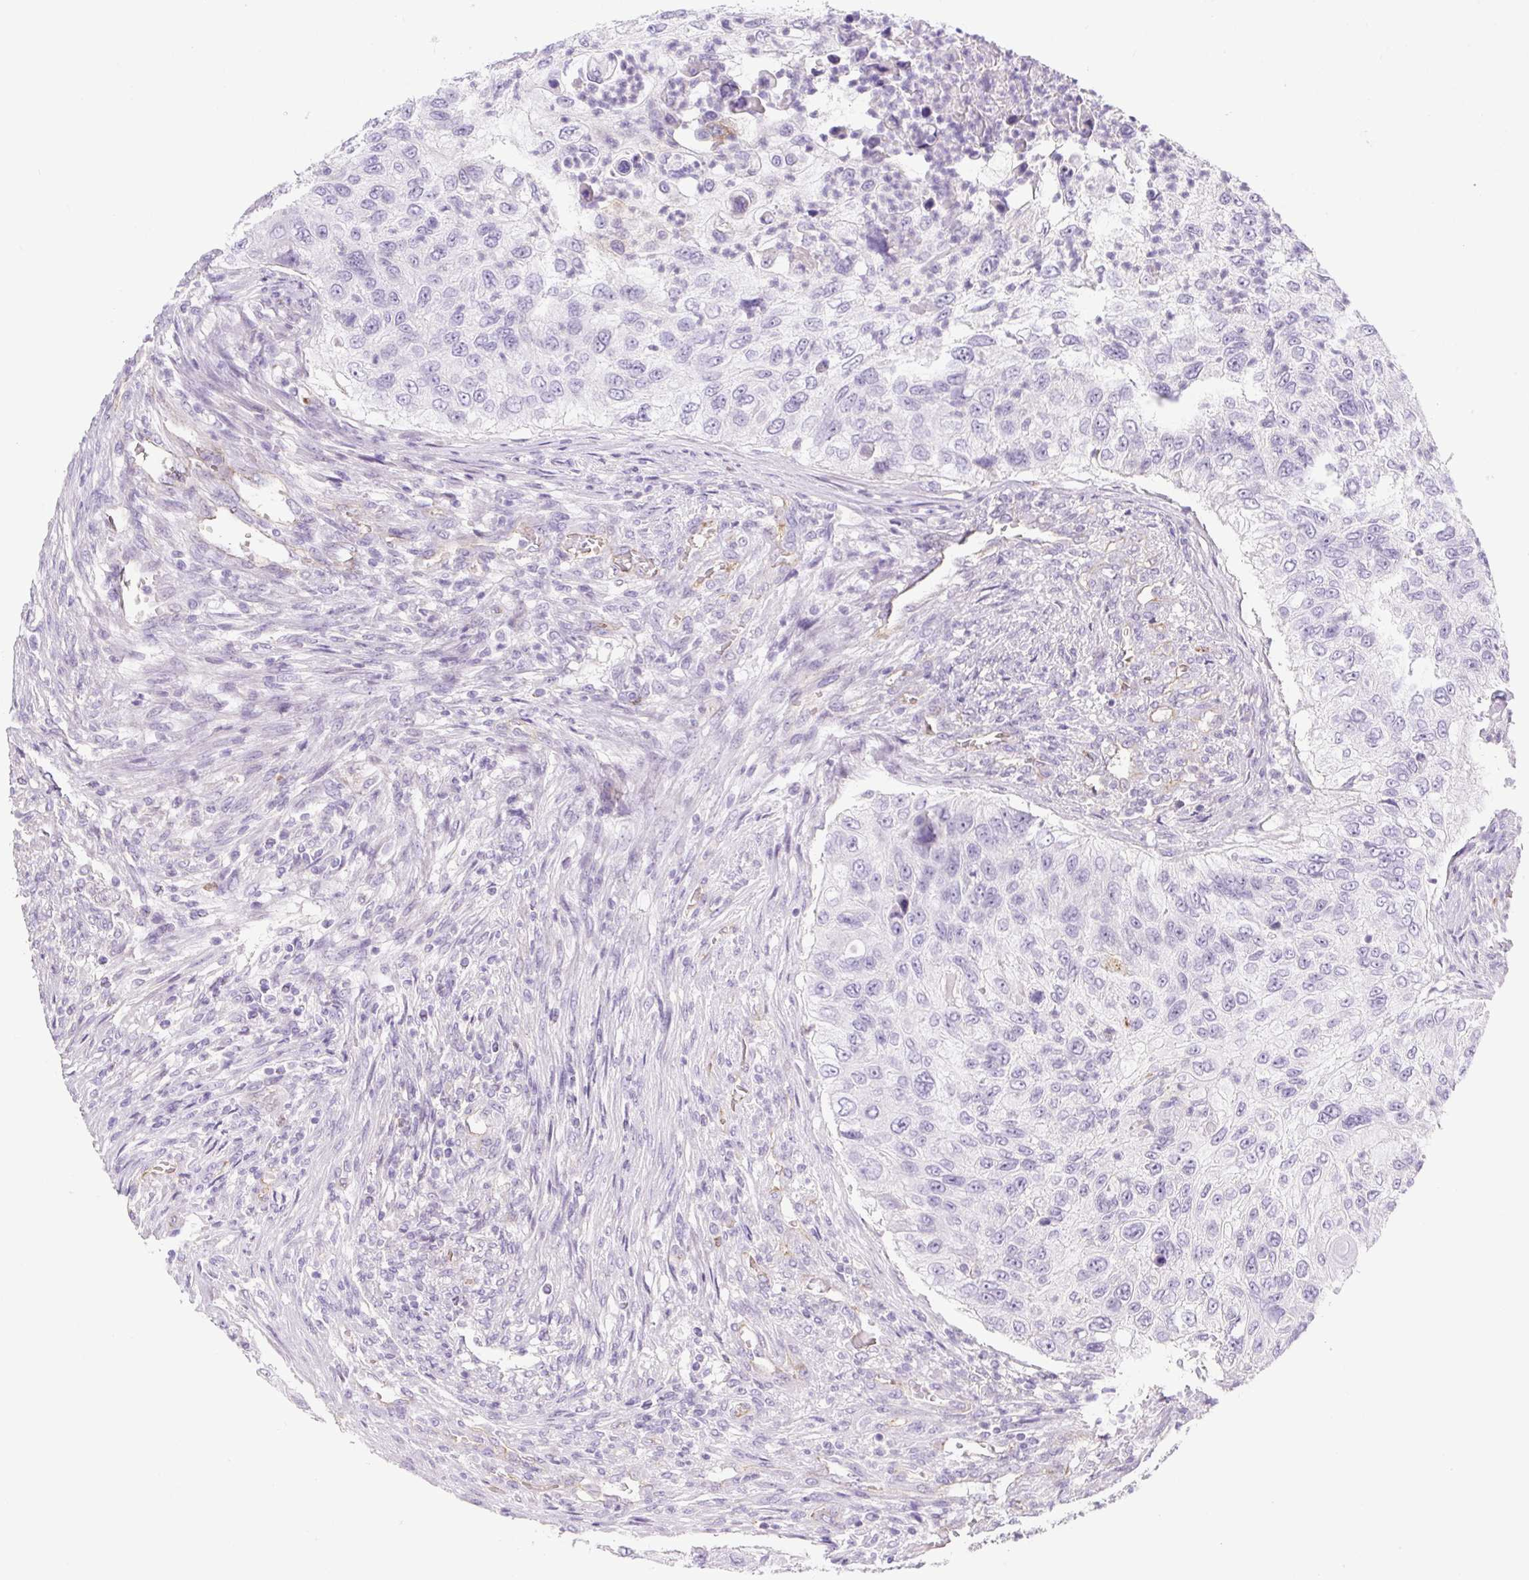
{"staining": {"intensity": "negative", "quantity": "none", "location": "none"}, "tissue": "urothelial cancer", "cell_type": "Tumor cells", "image_type": "cancer", "snomed": [{"axis": "morphology", "description": "Urothelial carcinoma, High grade"}, {"axis": "topography", "description": "Urinary bladder"}], "caption": "Urothelial cancer was stained to show a protein in brown. There is no significant staining in tumor cells. The staining is performed using DAB (3,3'-diaminobenzidine) brown chromogen with nuclei counter-stained in using hematoxylin.", "gene": "BCAS1", "patient": {"sex": "female", "age": 60}}